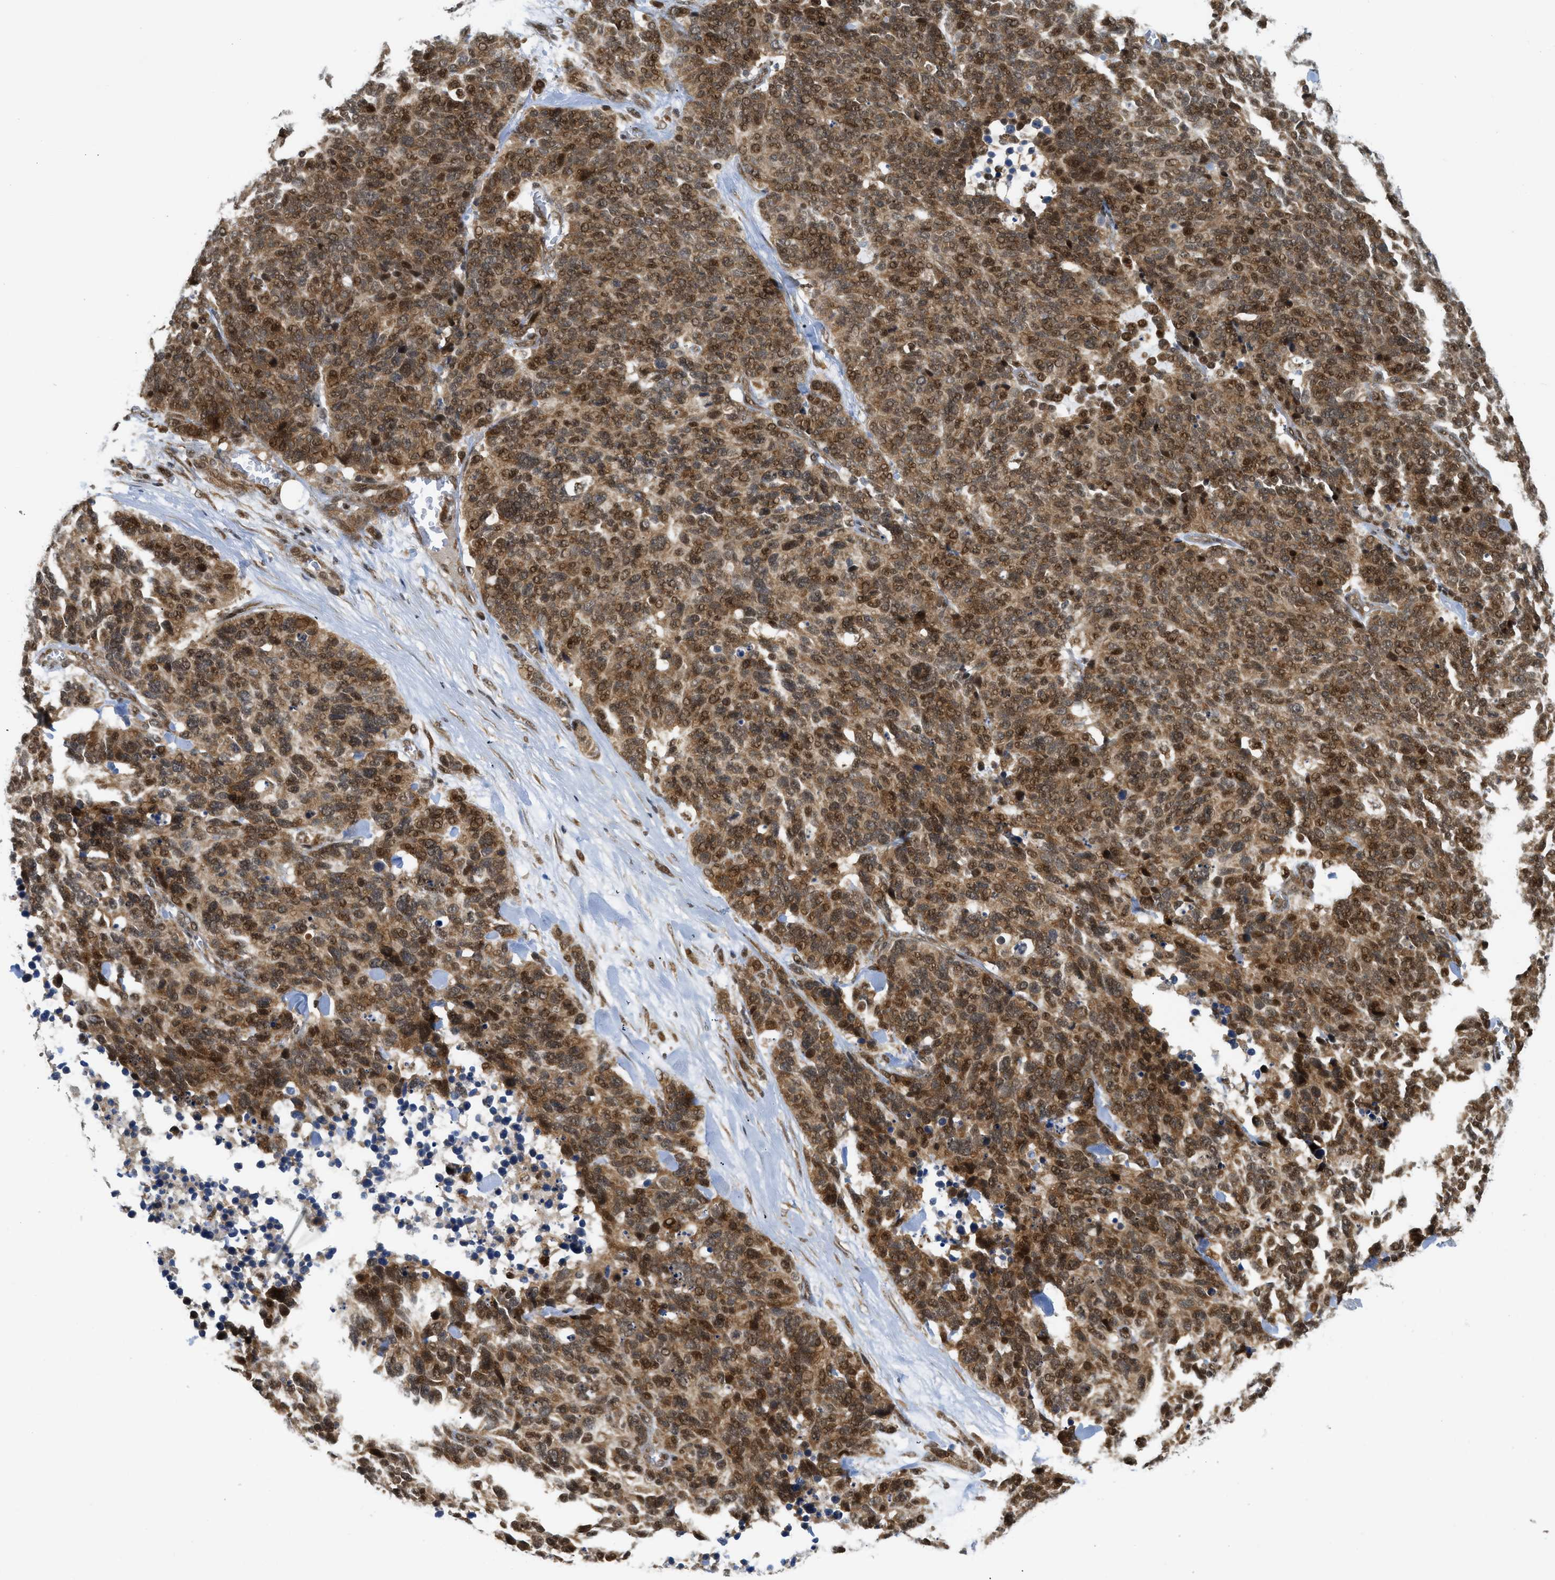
{"staining": {"intensity": "moderate", "quantity": ">75%", "location": "cytoplasmic/membranous,nuclear"}, "tissue": "lung cancer", "cell_type": "Tumor cells", "image_type": "cancer", "snomed": [{"axis": "morphology", "description": "Neoplasm, malignant, NOS"}, {"axis": "topography", "description": "Lung"}], "caption": "Moderate cytoplasmic/membranous and nuclear expression for a protein is appreciated in about >75% of tumor cells of lung cancer using immunohistochemistry.", "gene": "TACC1", "patient": {"sex": "female", "age": 58}}